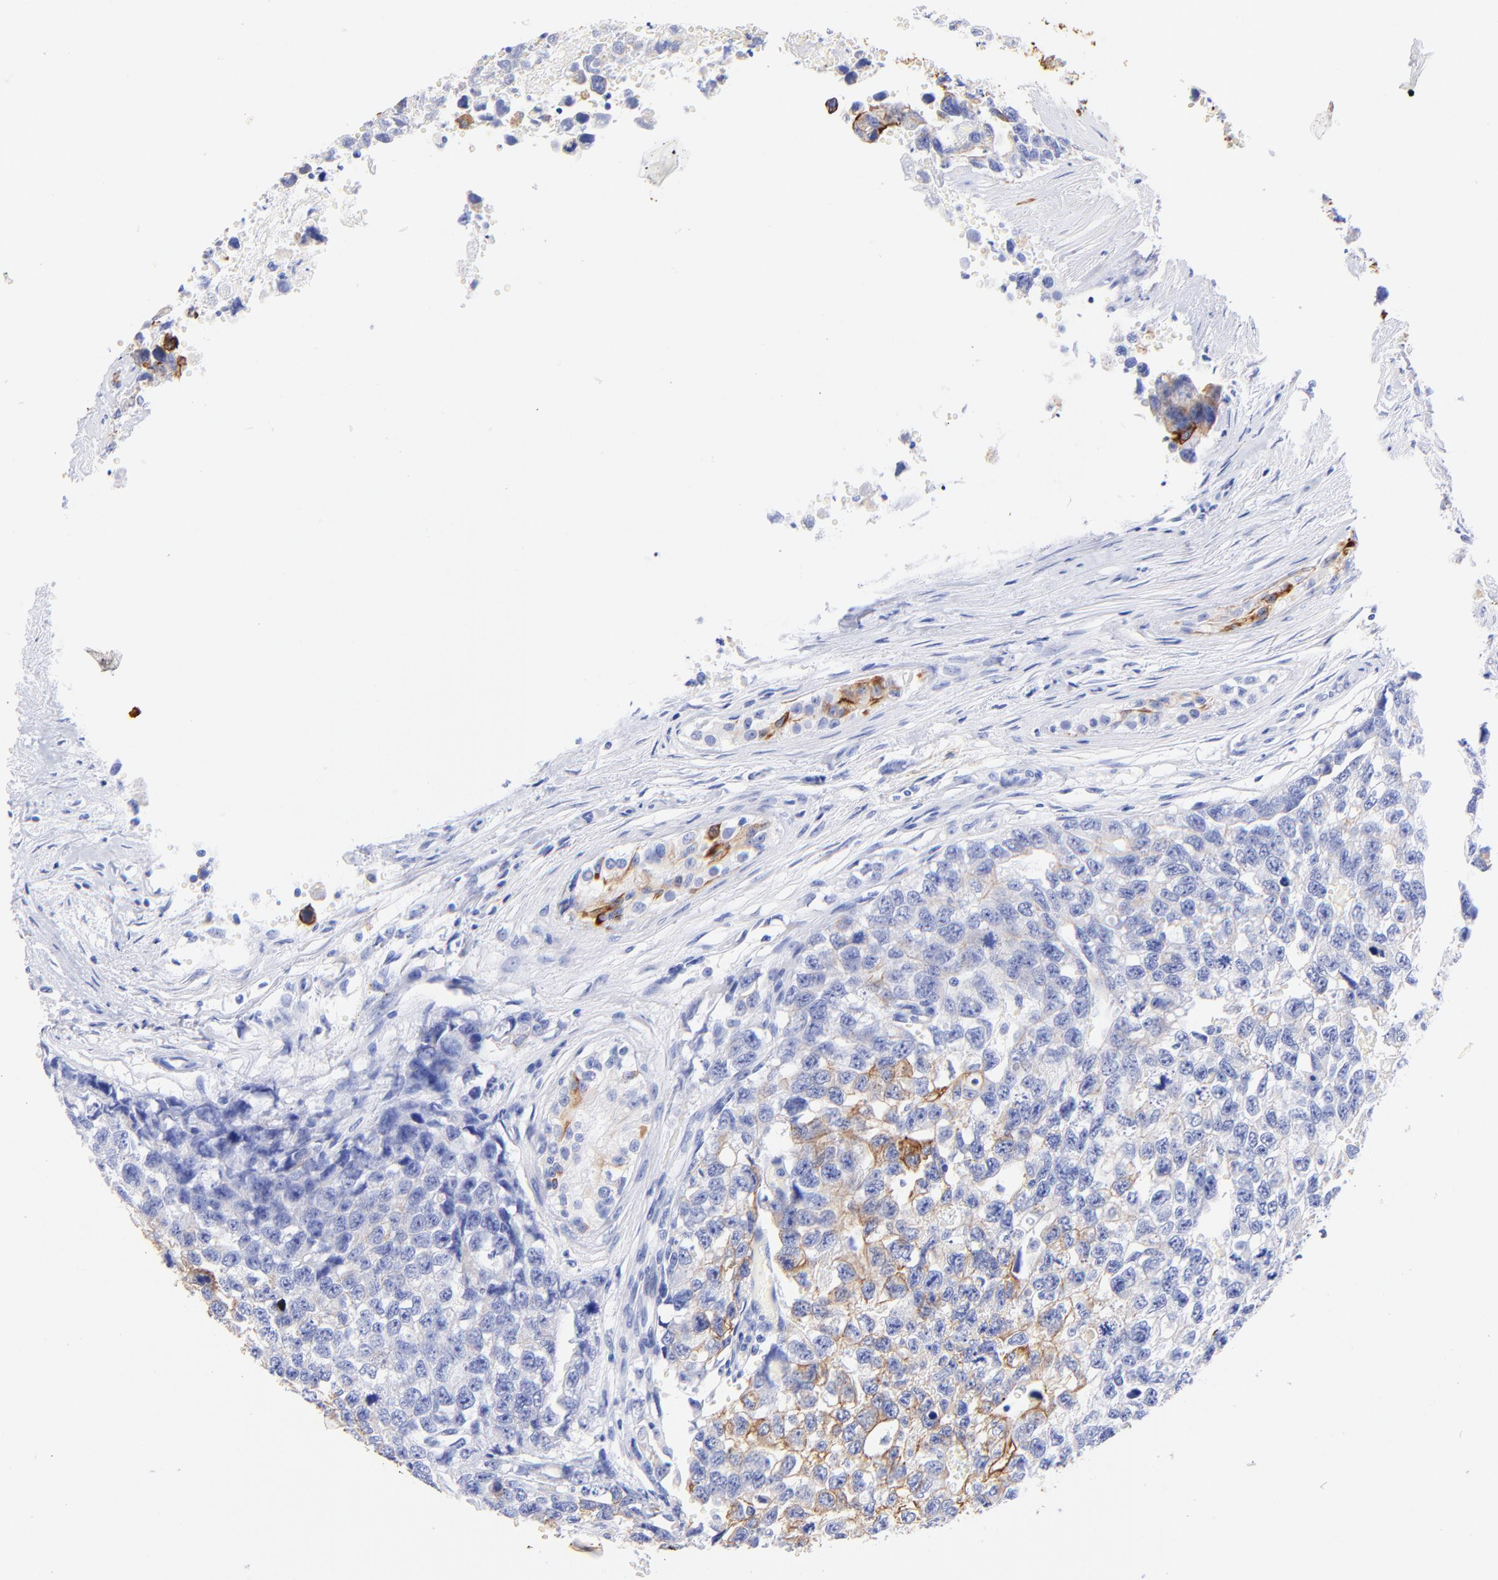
{"staining": {"intensity": "moderate", "quantity": "<25%", "location": "cytoplasmic/membranous"}, "tissue": "testis cancer", "cell_type": "Tumor cells", "image_type": "cancer", "snomed": [{"axis": "morphology", "description": "Carcinoma, Embryonal, NOS"}, {"axis": "topography", "description": "Testis"}], "caption": "Immunohistochemical staining of testis cancer reveals low levels of moderate cytoplasmic/membranous protein positivity in approximately <25% of tumor cells. (brown staining indicates protein expression, while blue staining denotes nuclei).", "gene": "KRT19", "patient": {"sex": "male", "age": 31}}